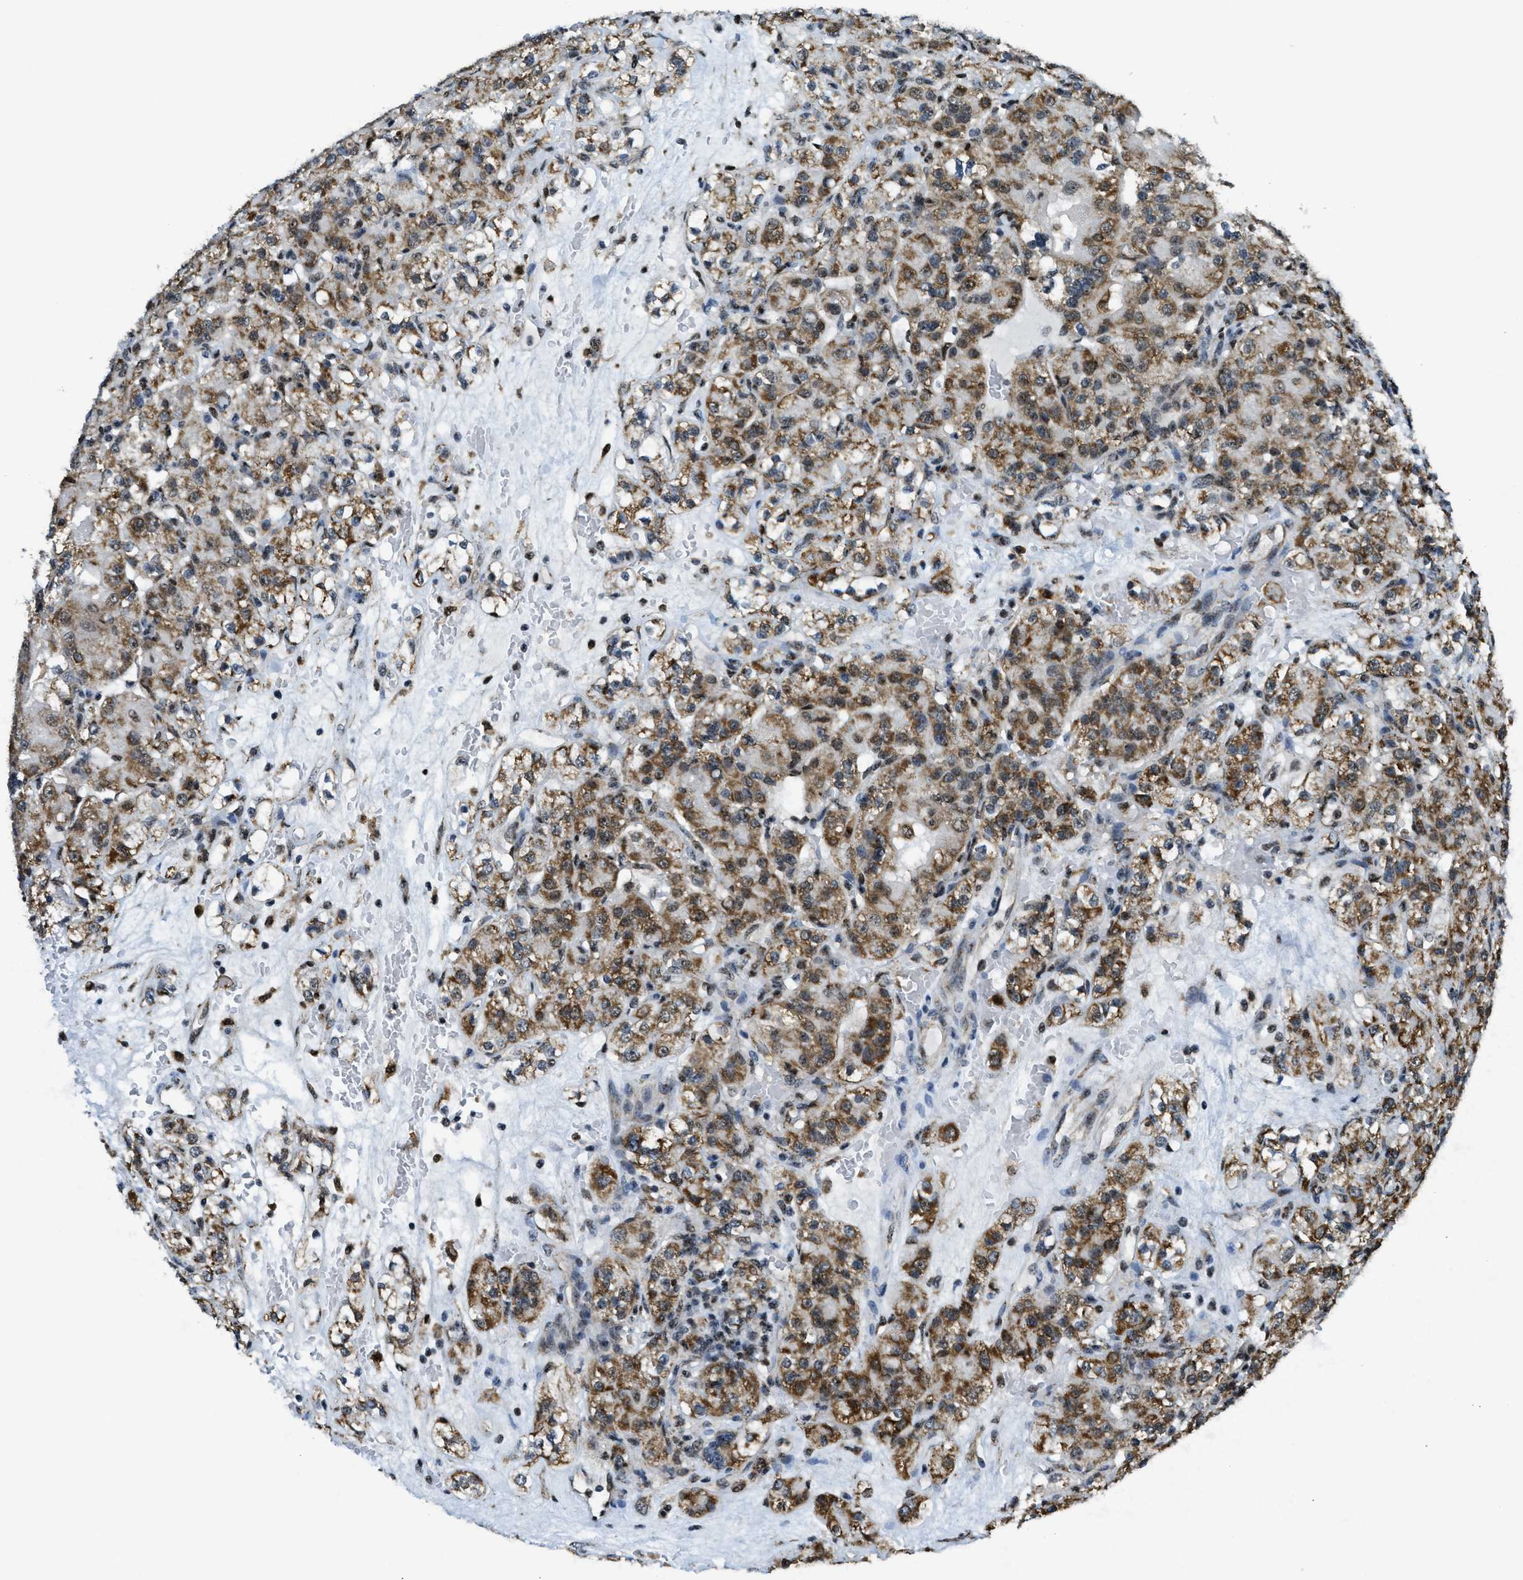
{"staining": {"intensity": "strong", "quantity": ">75%", "location": "cytoplasmic/membranous"}, "tissue": "renal cancer", "cell_type": "Tumor cells", "image_type": "cancer", "snomed": [{"axis": "morphology", "description": "Normal tissue, NOS"}, {"axis": "morphology", "description": "Adenocarcinoma, NOS"}, {"axis": "topography", "description": "Kidney"}], "caption": "Immunohistochemistry of human renal adenocarcinoma demonstrates high levels of strong cytoplasmic/membranous staining in approximately >75% of tumor cells.", "gene": "SP100", "patient": {"sex": "male", "age": 61}}